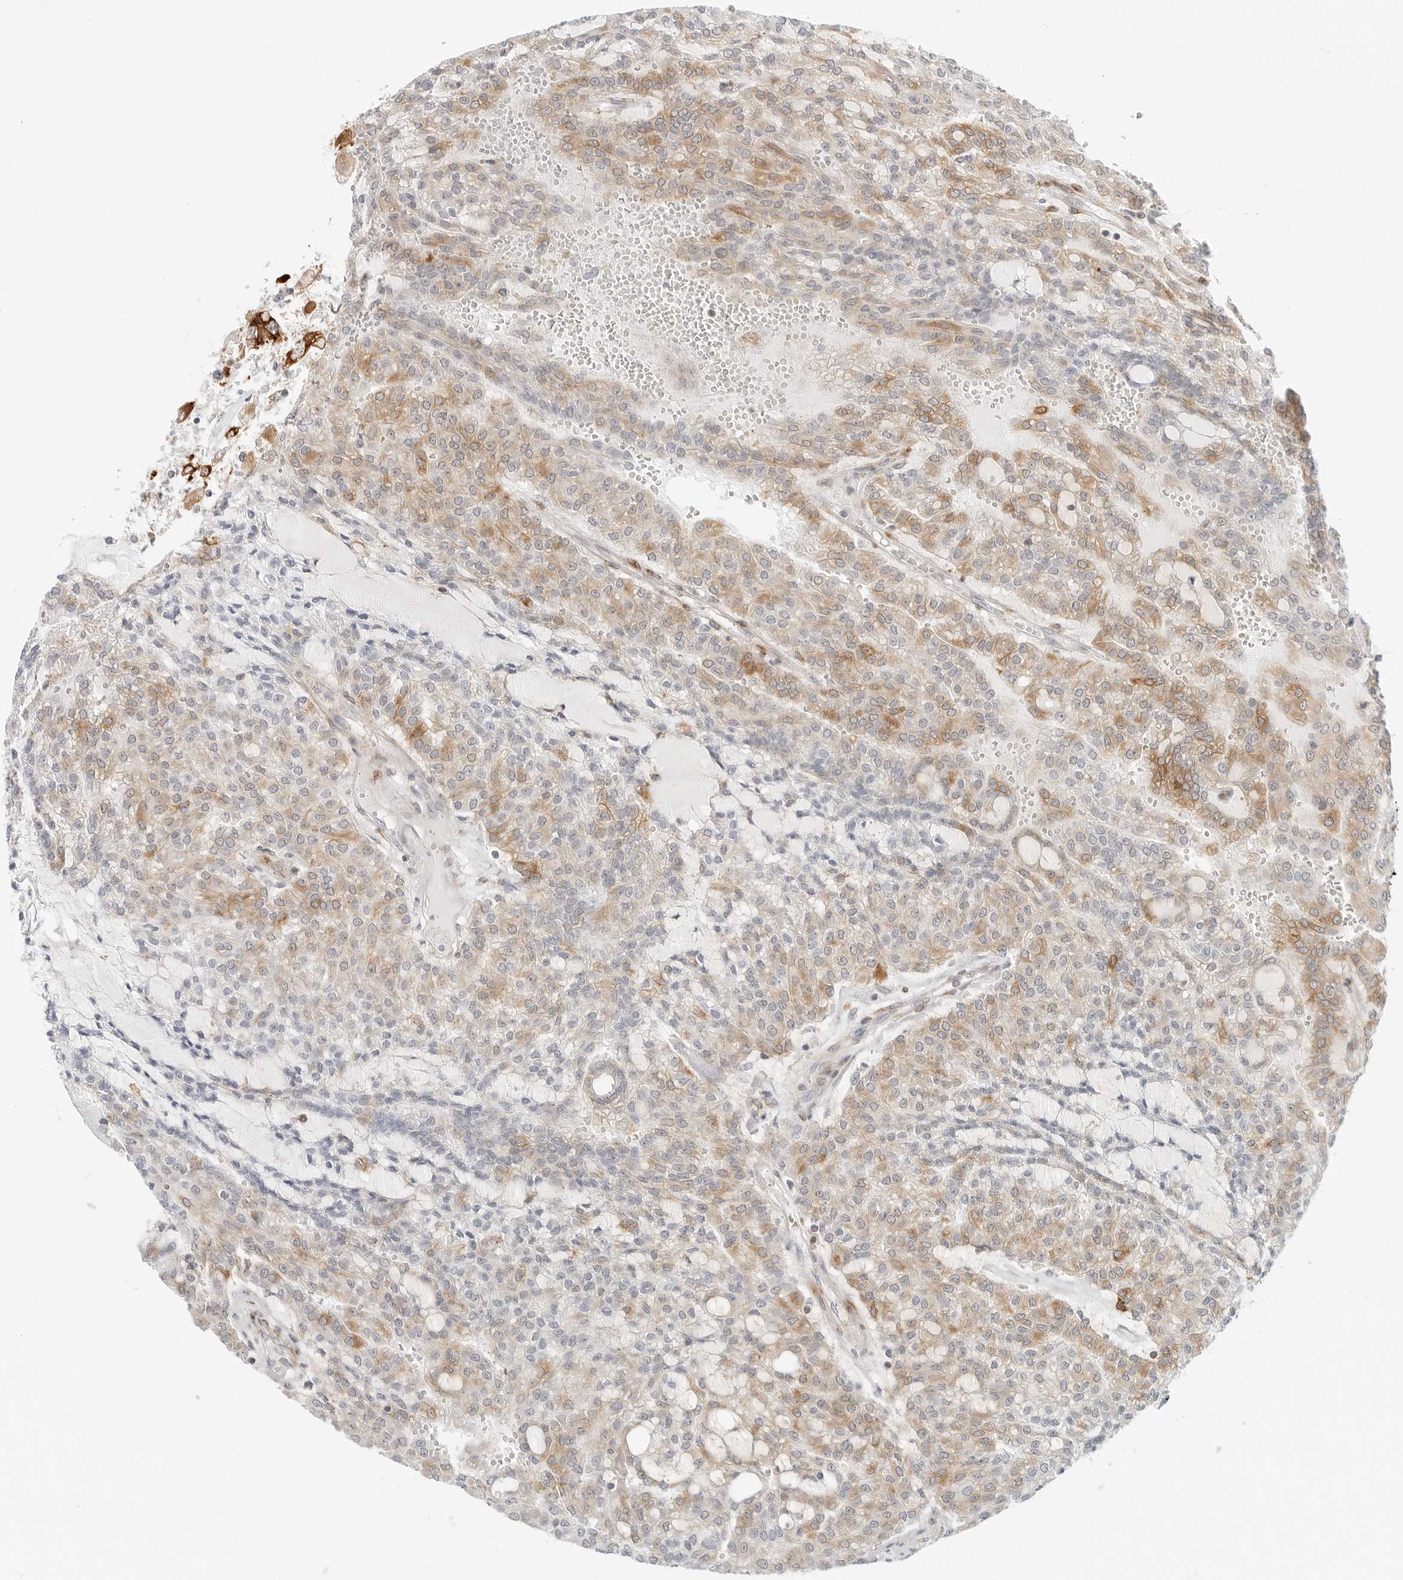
{"staining": {"intensity": "moderate", "quantity": ">75%", "location": "cytoplasmic/membranous"}, "tissue": "renal cancer", "cell_type": "Tumor cells", "image_type": "cancer", "snomed": [{"axis": "morphology", "description": "Adenocarcinoma, NOS"}, {"axis": "topography", "description": "Kidney"}], "caption": "An IHC photomicrograph of tumor tissue is shown. Protein staining in brown shows moderate cytoplasmic/membranous positivity in renal adenocarcinoma within tumor cells.", "gene": "C1QTNF1", "patient": {"sex": "male", "age": 63}}